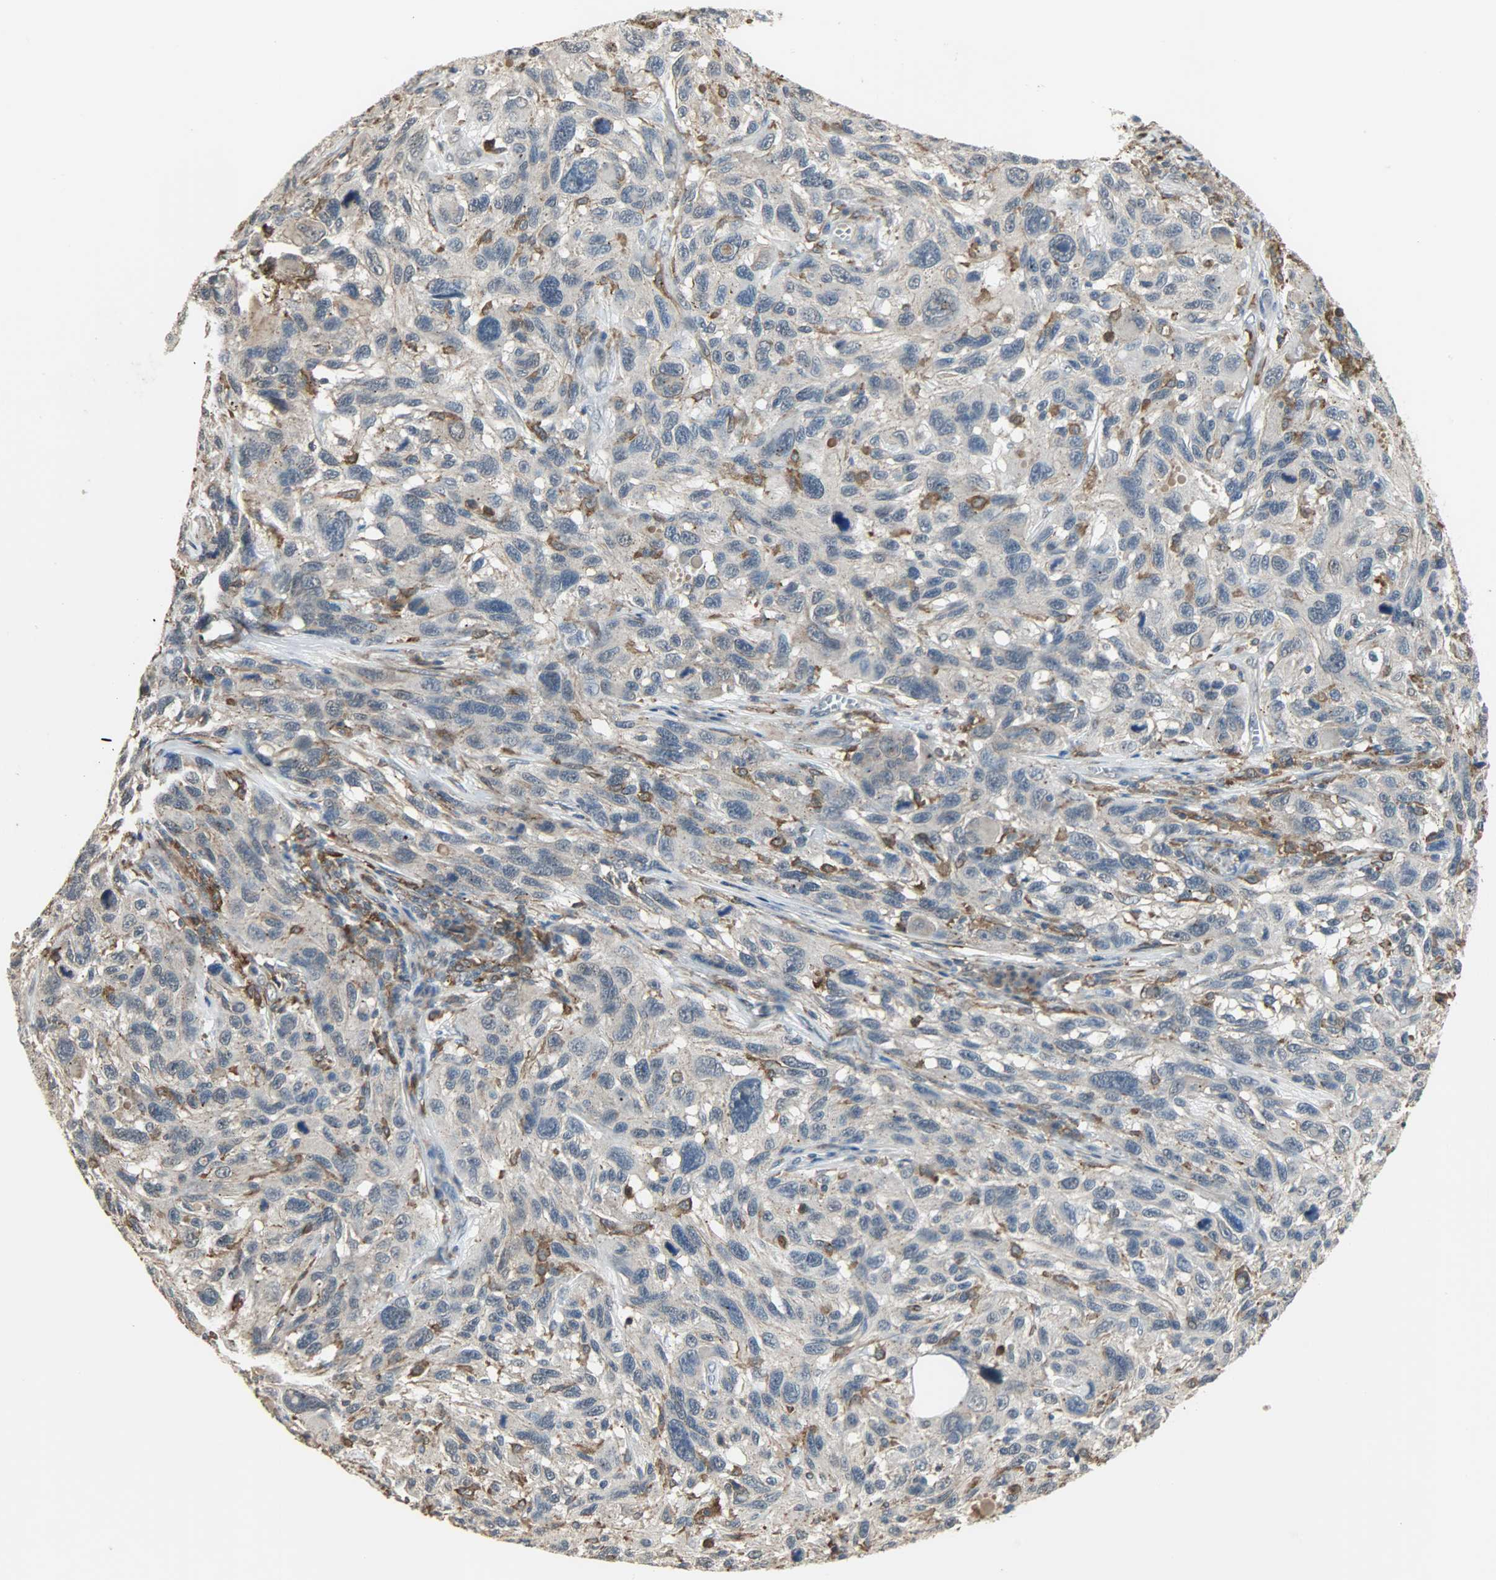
{"staining": {"intensity": "weak", "quantity": "<25%", "location": "cytoplasmic/membranous"}, "tissue": "melanoma", "cell_type": "Tumor cells", "image_type": "cancer", "snomed": [{"axis": "morphology", "description": "Malignant melanoma, NOS"}, {"axis": "topography", "description": "Skin"}], "caption": "Tumor cells show no significant positivity in melanoma. (Immunohistochemistry, brightfield microscopy, high magnification).", "gene": "SKAP2", "patient": {"sex": "male", "age": 53}}